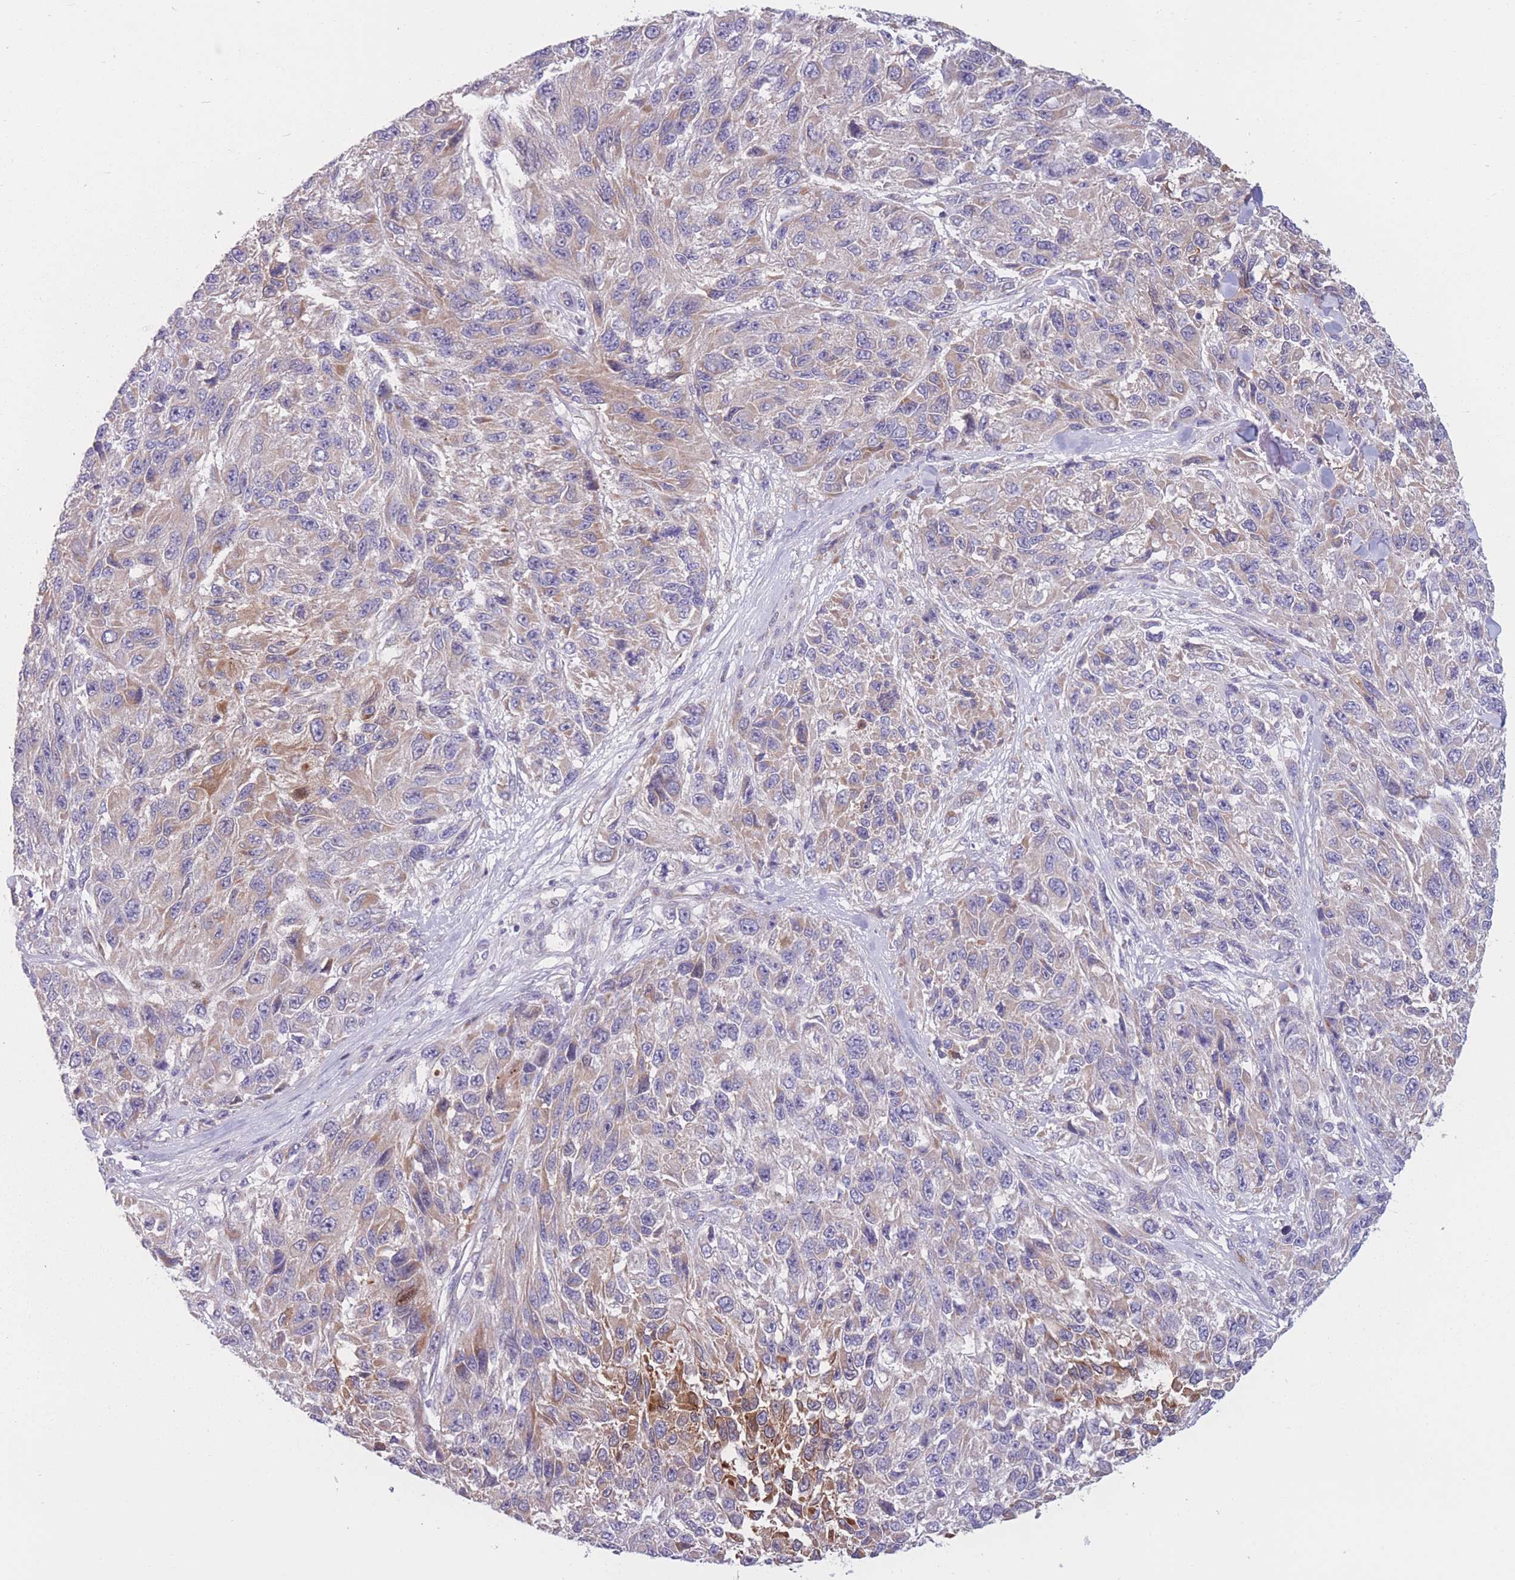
{"staining": {"intensity": "moderate", "quantity": "<25%", "location": "cytoplasmic/membranous"}, "tissue": "melanoma", "cell_type": "Tumor cells", "image_type": "cancer", "snomed": [{"axis": "morphology", "description": "Malignant melanoma, NOS"}, {"axis": "topography", "description": "Skin"}], "caption": "A low amount of moderate cytoplasmic/membranous staining is identified in about <25% of tumor cells in malignant melanoma tissue.", "gene": "PDE4A", "patient": {"sex": "female", "age": 96}}